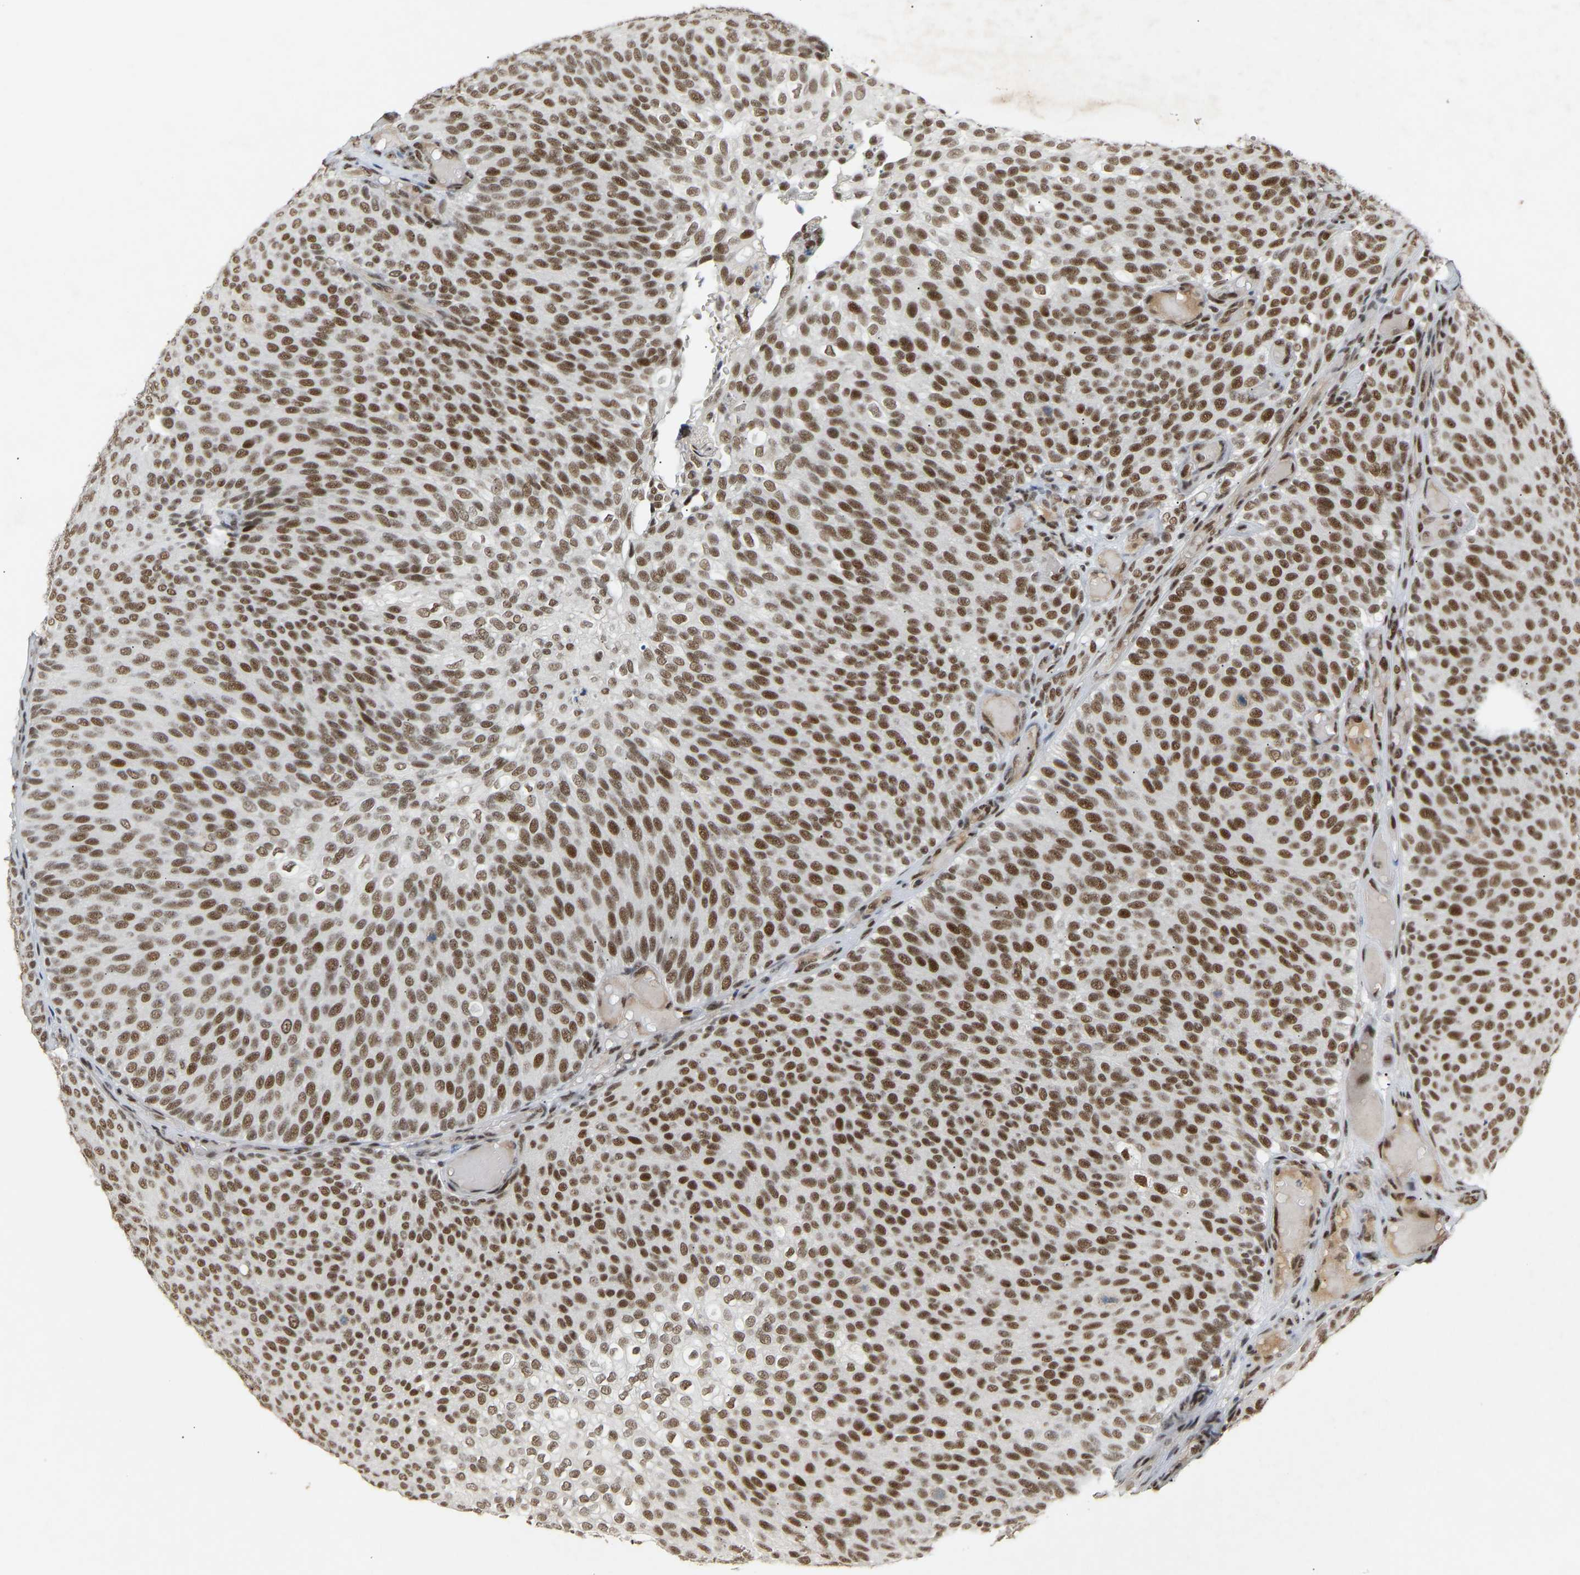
{"staining": {"intensity": "strong", "quantity": ">75%", "location": "nuclear"}, "tissue": "urothelial cancer", "cell_type": "Tumor cells", "image_type": "cancer", "snomed": [{"axis": "morphology", "description": "Urothelial carcinoma, Low grade"}, {"axis": "topography", "description": "Urinary bladder"}], "caption": "Protein analysis of urothelial cancer tissue exhibits strong nuclear staining in about >75% of tumor cells.", "gene": "NELFB", "patient": {"sex": "male", "age": 78}}